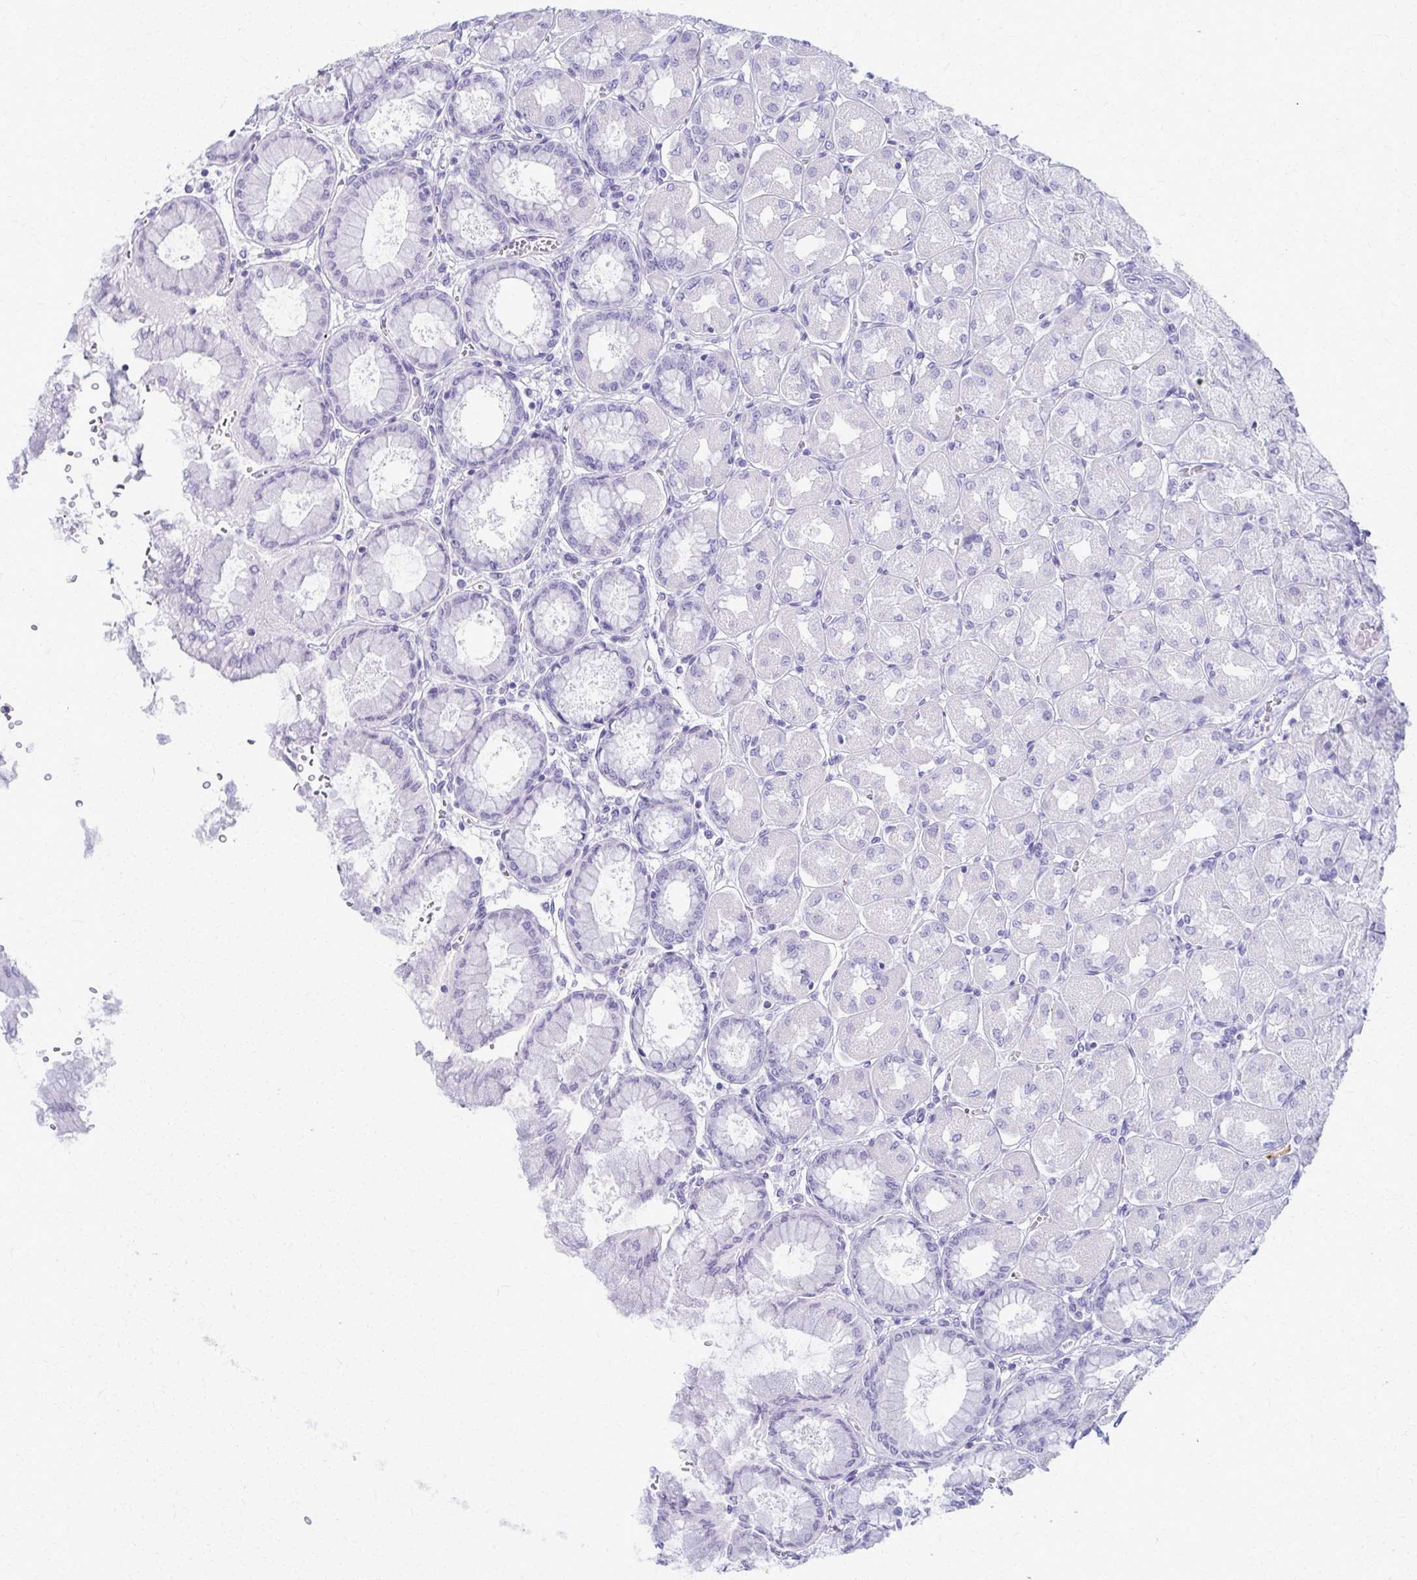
{"staining": {"intensity": "negative", "quantity": "none", "location": "none"}, "tissue": "stomach", "cell_type": "Glandular cells", "image_type": "normal", "snomed": [{"axis": "morphology", "description": "Normal tissue, NOS"}, {"axis": "topography", "description": "Stomach, upper"}], "caption": "Stomach stained for a protein using IHC reveals no staining glandular cells.", "gene": "ACSM2A", "patient": {"sex": "female", "age": 56}}